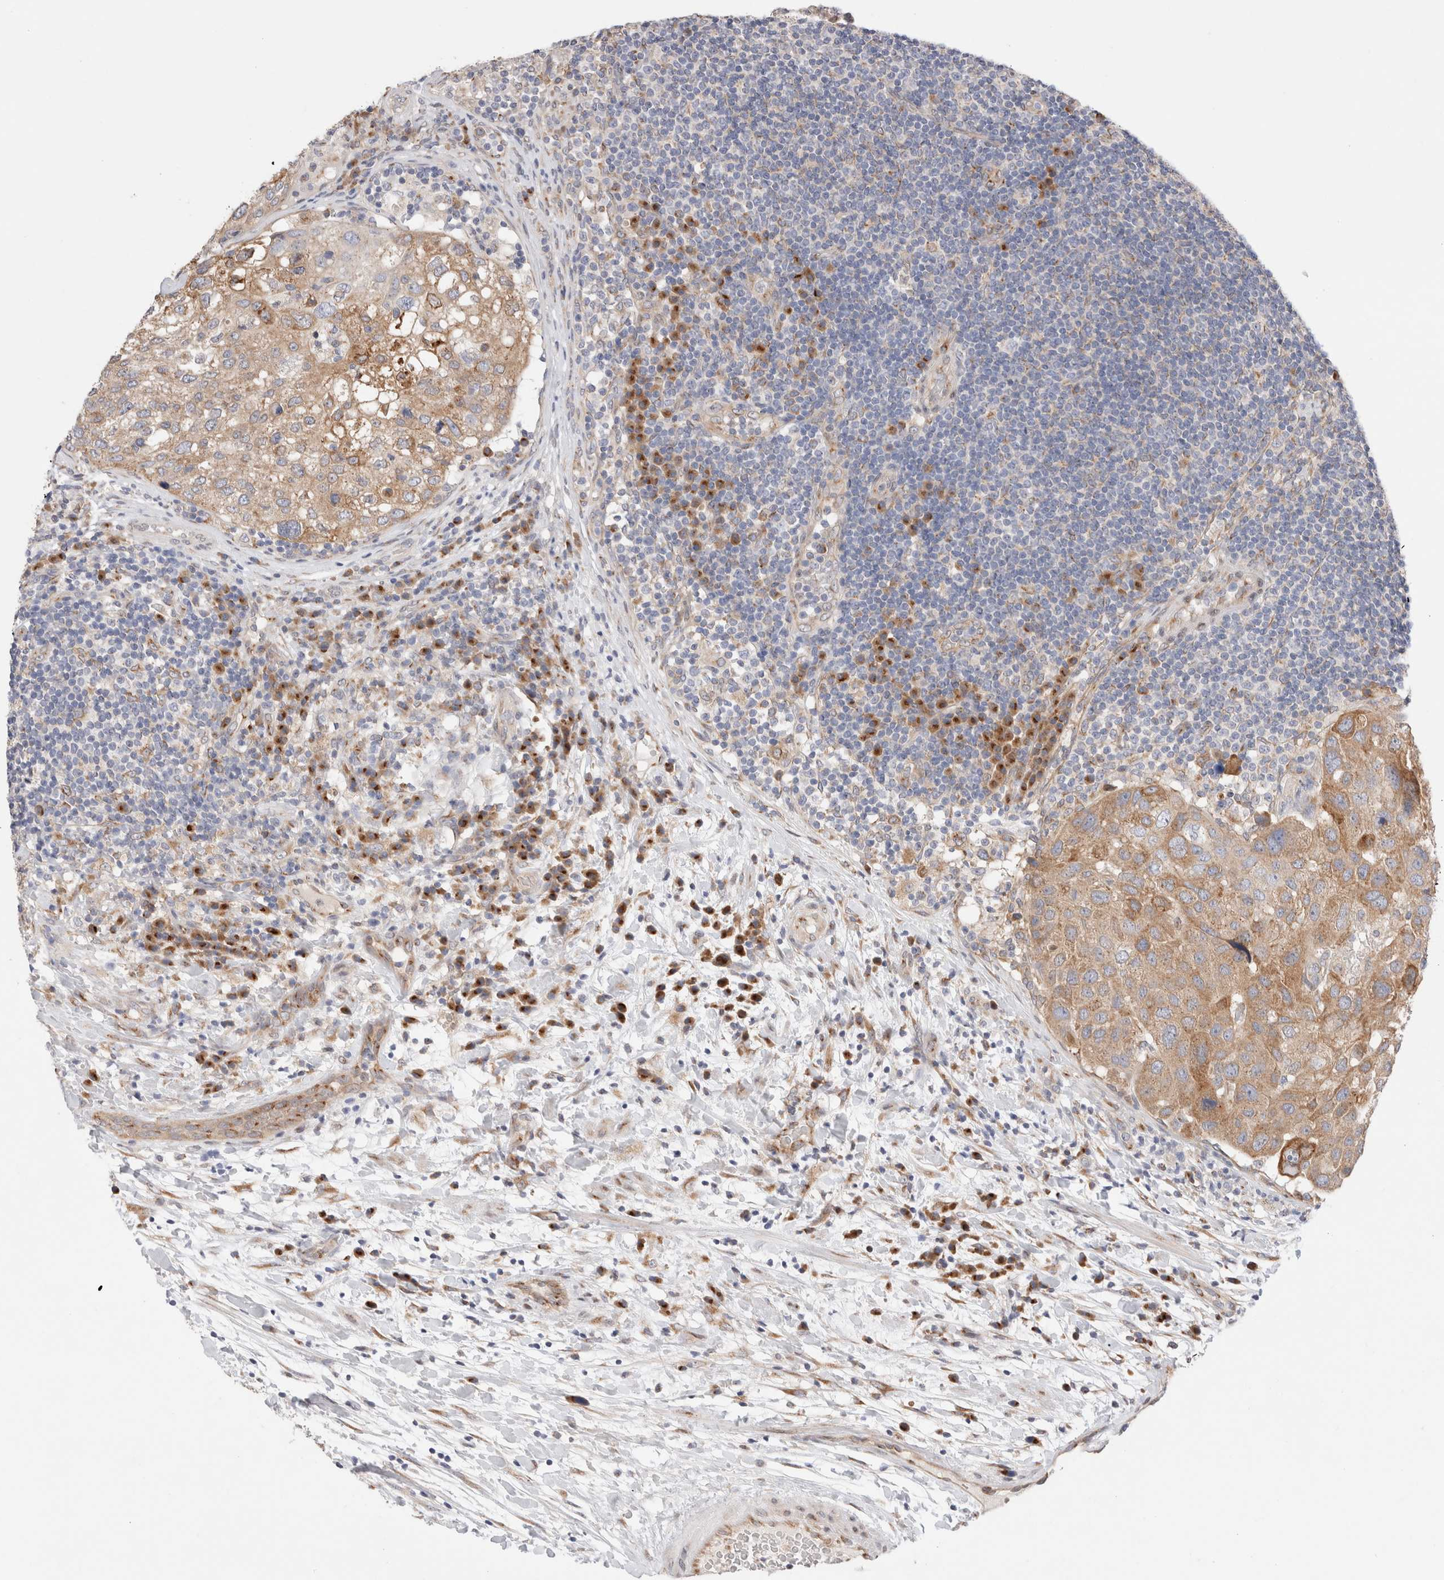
{"staining": {"intensity": "moderate", "quantity": ">75%", "location": "cytoplasmic/membranous"}, "tissue": "urothelial cancer", "cell_type": "Tumor cells", "image_type": "cancer", "snomed": [{"axis": "morphology", "description": "Urothelial carcinoma, High grade"}, {"axis": "topography", "description": "Lymph node"}, {"axis": "topography", "description": "Urinary bladder"}], "caption": "Immunohistochemical staining of human urothelial carcinoma (high-grade) demonstrates medium levels of moderate cytoplasmic/membranous staining in about >75% of tumor cells.", "gene": "LMAN2L", "patient": {"sex": "male", "age": 51}}